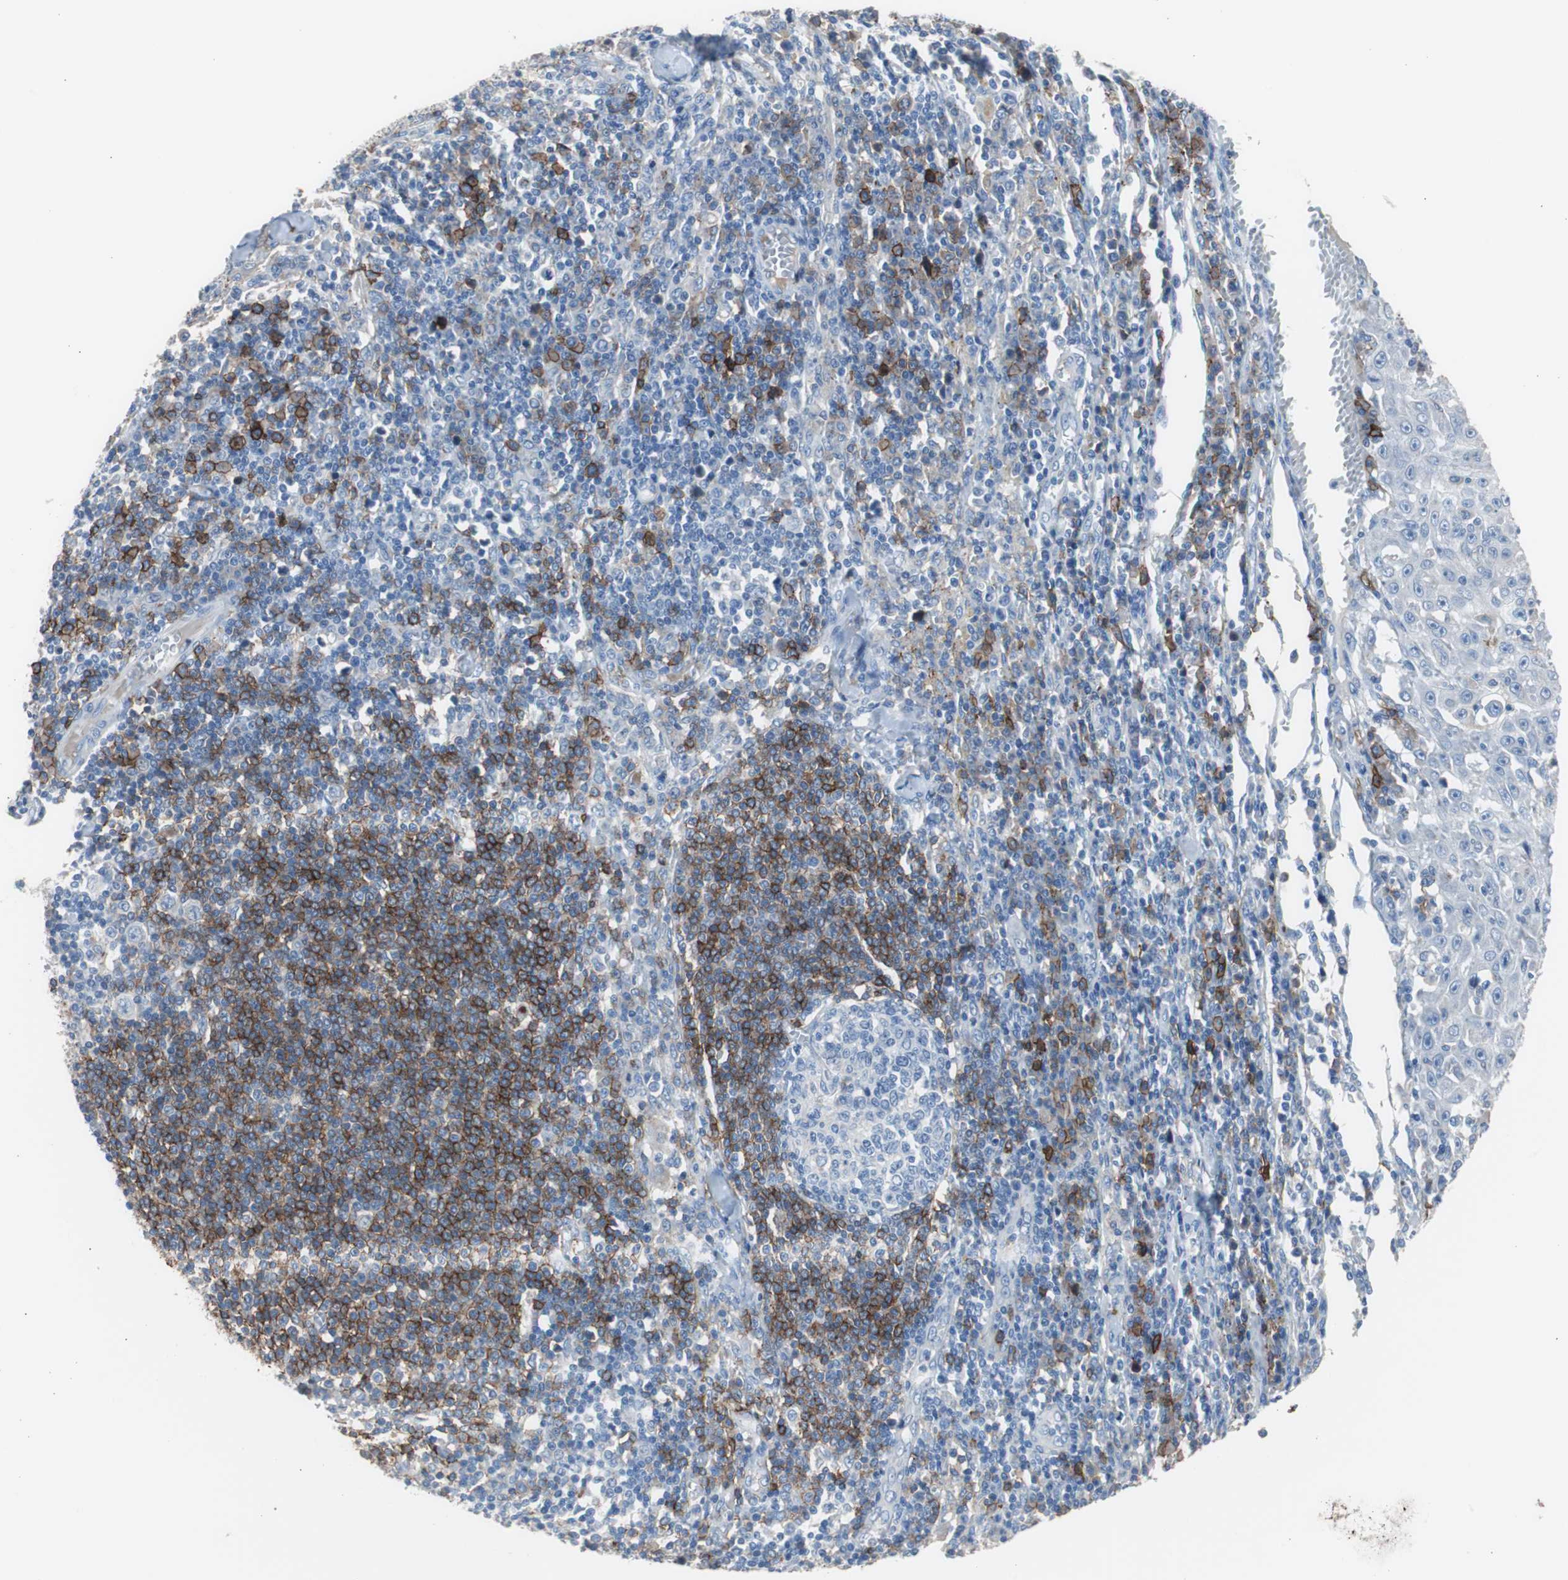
{"staining": {"intensity": "negative", "quantity": "none", "location": "none"}, "tissue": "skin cancer", "cell_type": "Tumor cells", "image_type": "cancer", "snomed": [{"axis": "morphology", "description": "Squamous cell carcinoma, NOS"}, {"axis": "topography", "description": "Skin"}], "caption": "Tumor cells are negative for brown protein staining in skin cancer (squamous cell carcinoma).", "gene": "FCGR2B", "patient": {"sex": "male", "age": 75}}